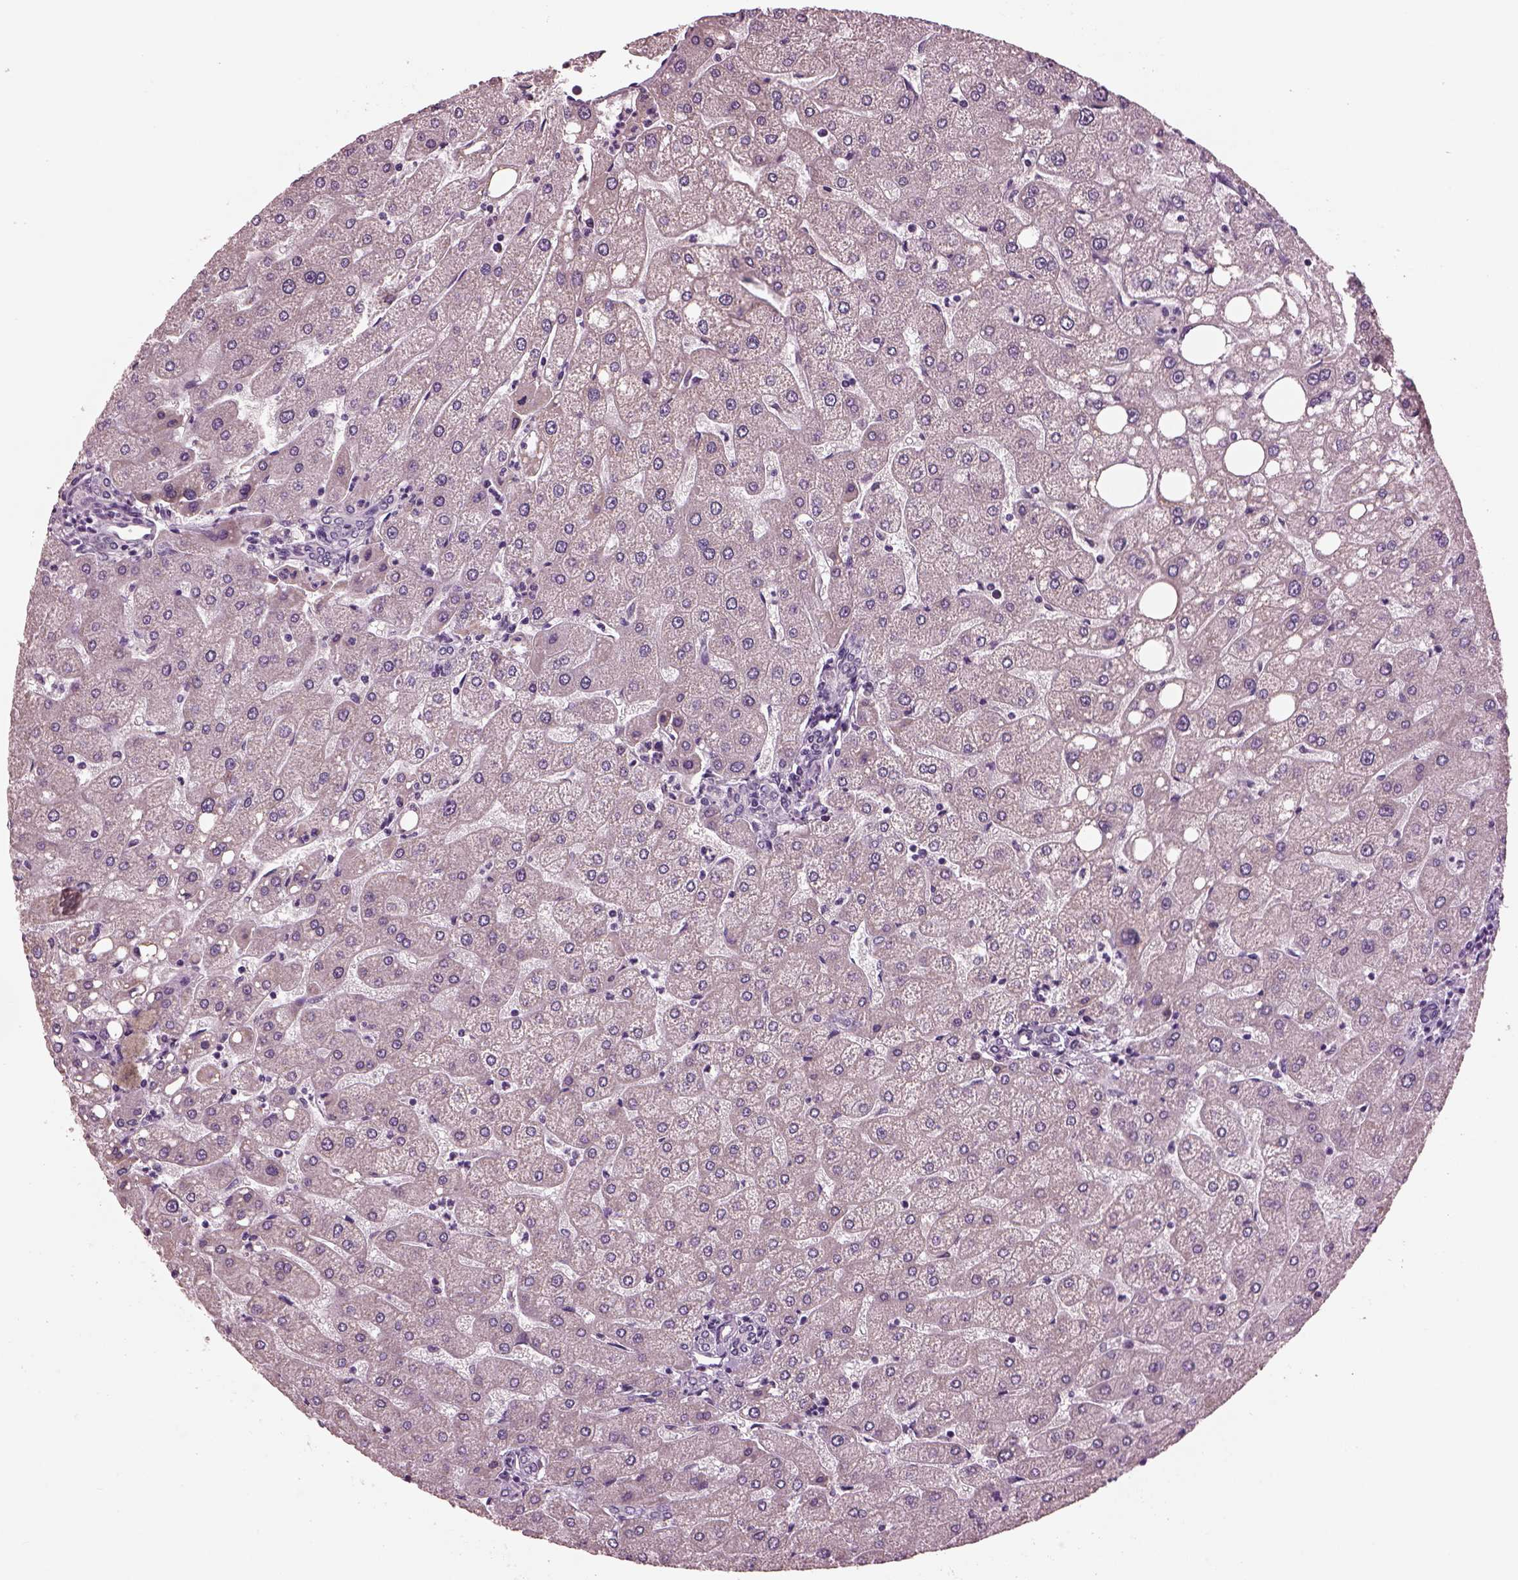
{"staining": {"intensity": "negative", "quantity": "none", "location": "none"}, "tissue": "liver", "cell_type": "Cholangiocytes", "image_type": "normal", "snomed": [{"axis": "morphology", "description": "Normal tissue, NOS"}, {"axis": "topography", "description": "Liver"}], "caption": "IHC image of benign liver: liver stained with DAB reveals no significant protein positivity in cholangiocytes.", "gene": "SHTN1", "patient": {"sex": "male", "age": 67}}